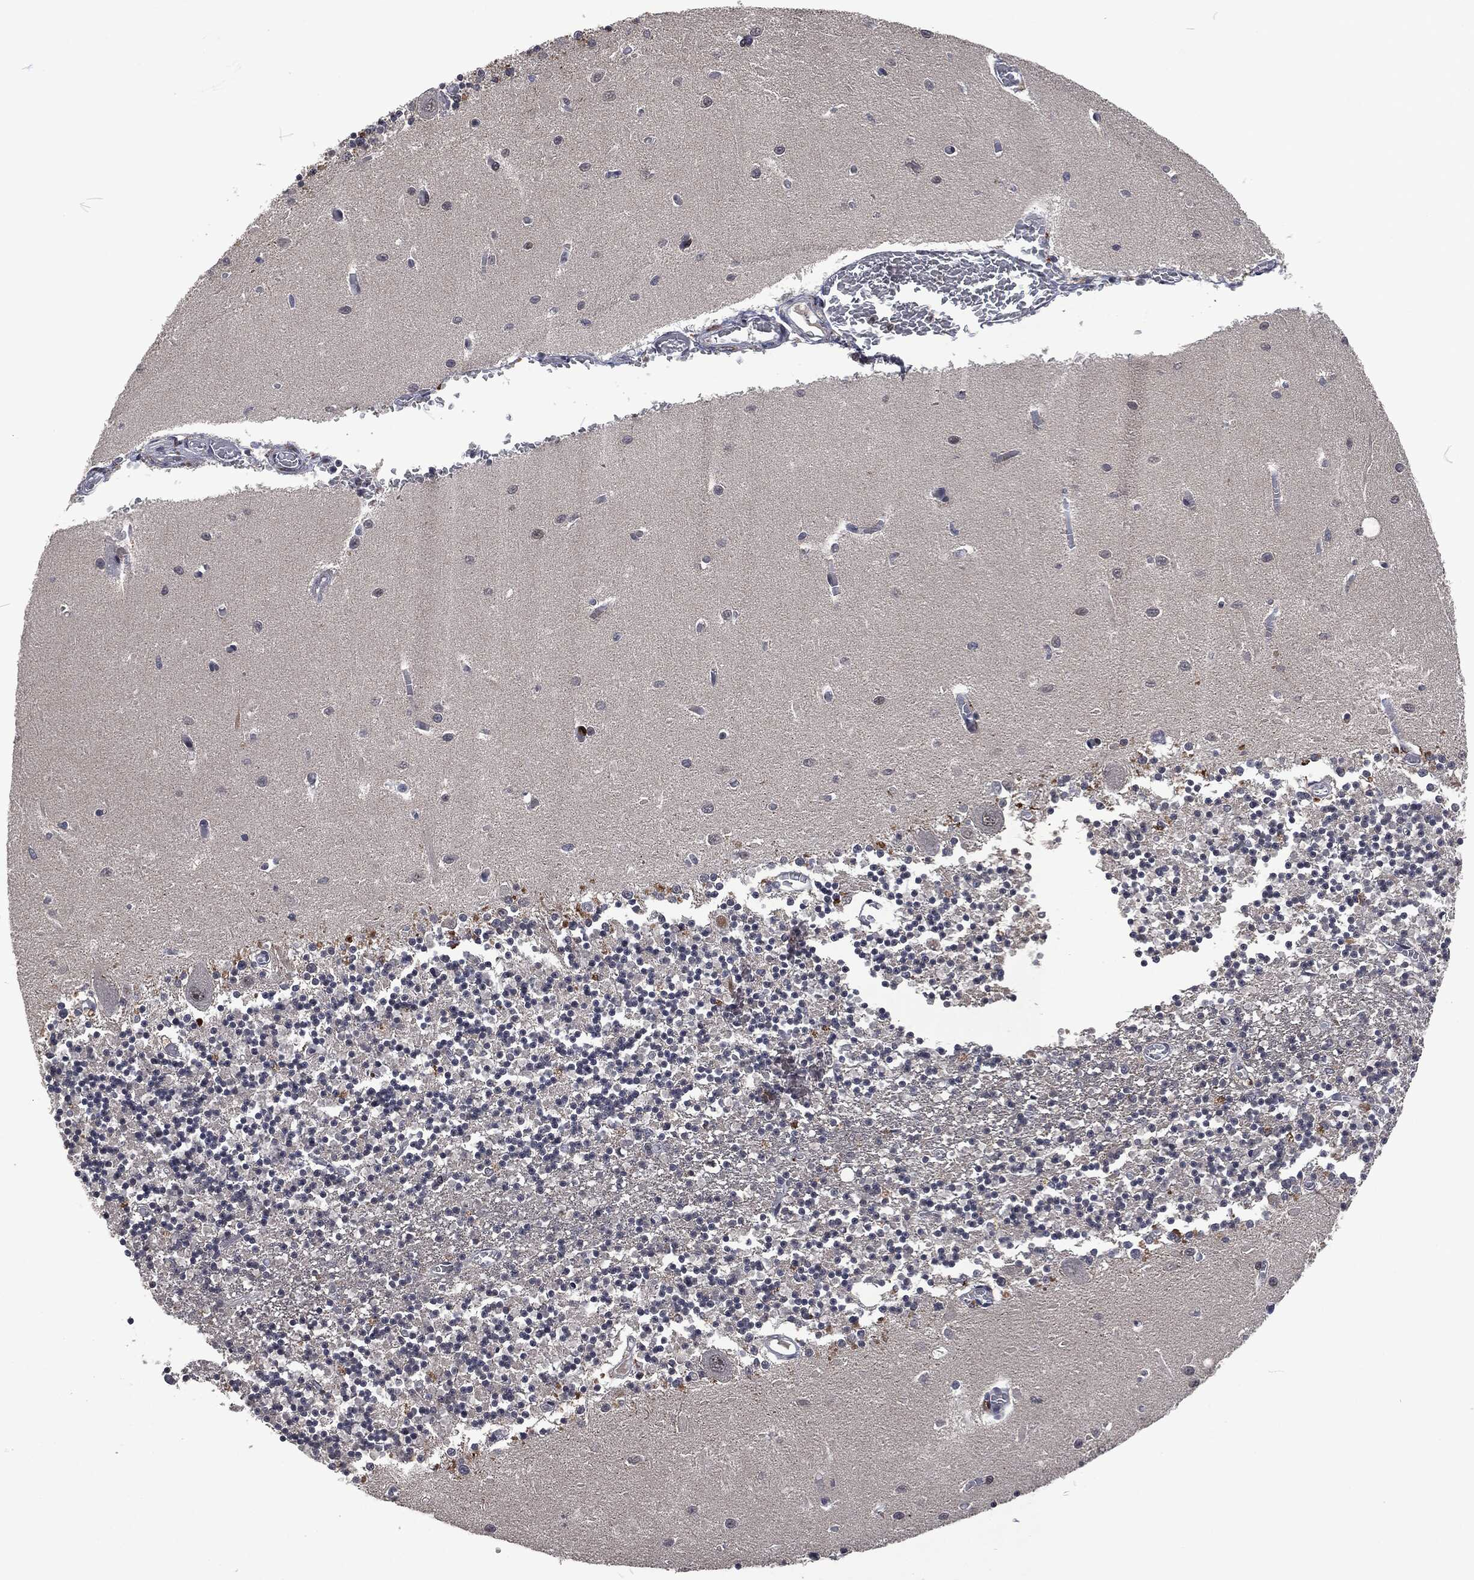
{"staining": {"intensity": "negative", "quantity": "none", "location": "none"}, "tissue": "cerebellum", "cell_type": "Cells in granular layer", "image_type": "normal", "snomed": [{"axis": "morphology", "description": "Normal tissue, NOS"}, {"axis": "topography", "description": "Cerebellum"}], "caption": "A photomicrograph of cerebellum stained for a protein exhibits no brown staining in cells in granular layer. The staining is performed using DAB (3,3'-diaminobenzidine) brown chromogen with nuclei counter-stained in using hematoxylin.", "gene": "EGFR", "patient": {"sex": "female", "age": 64}}